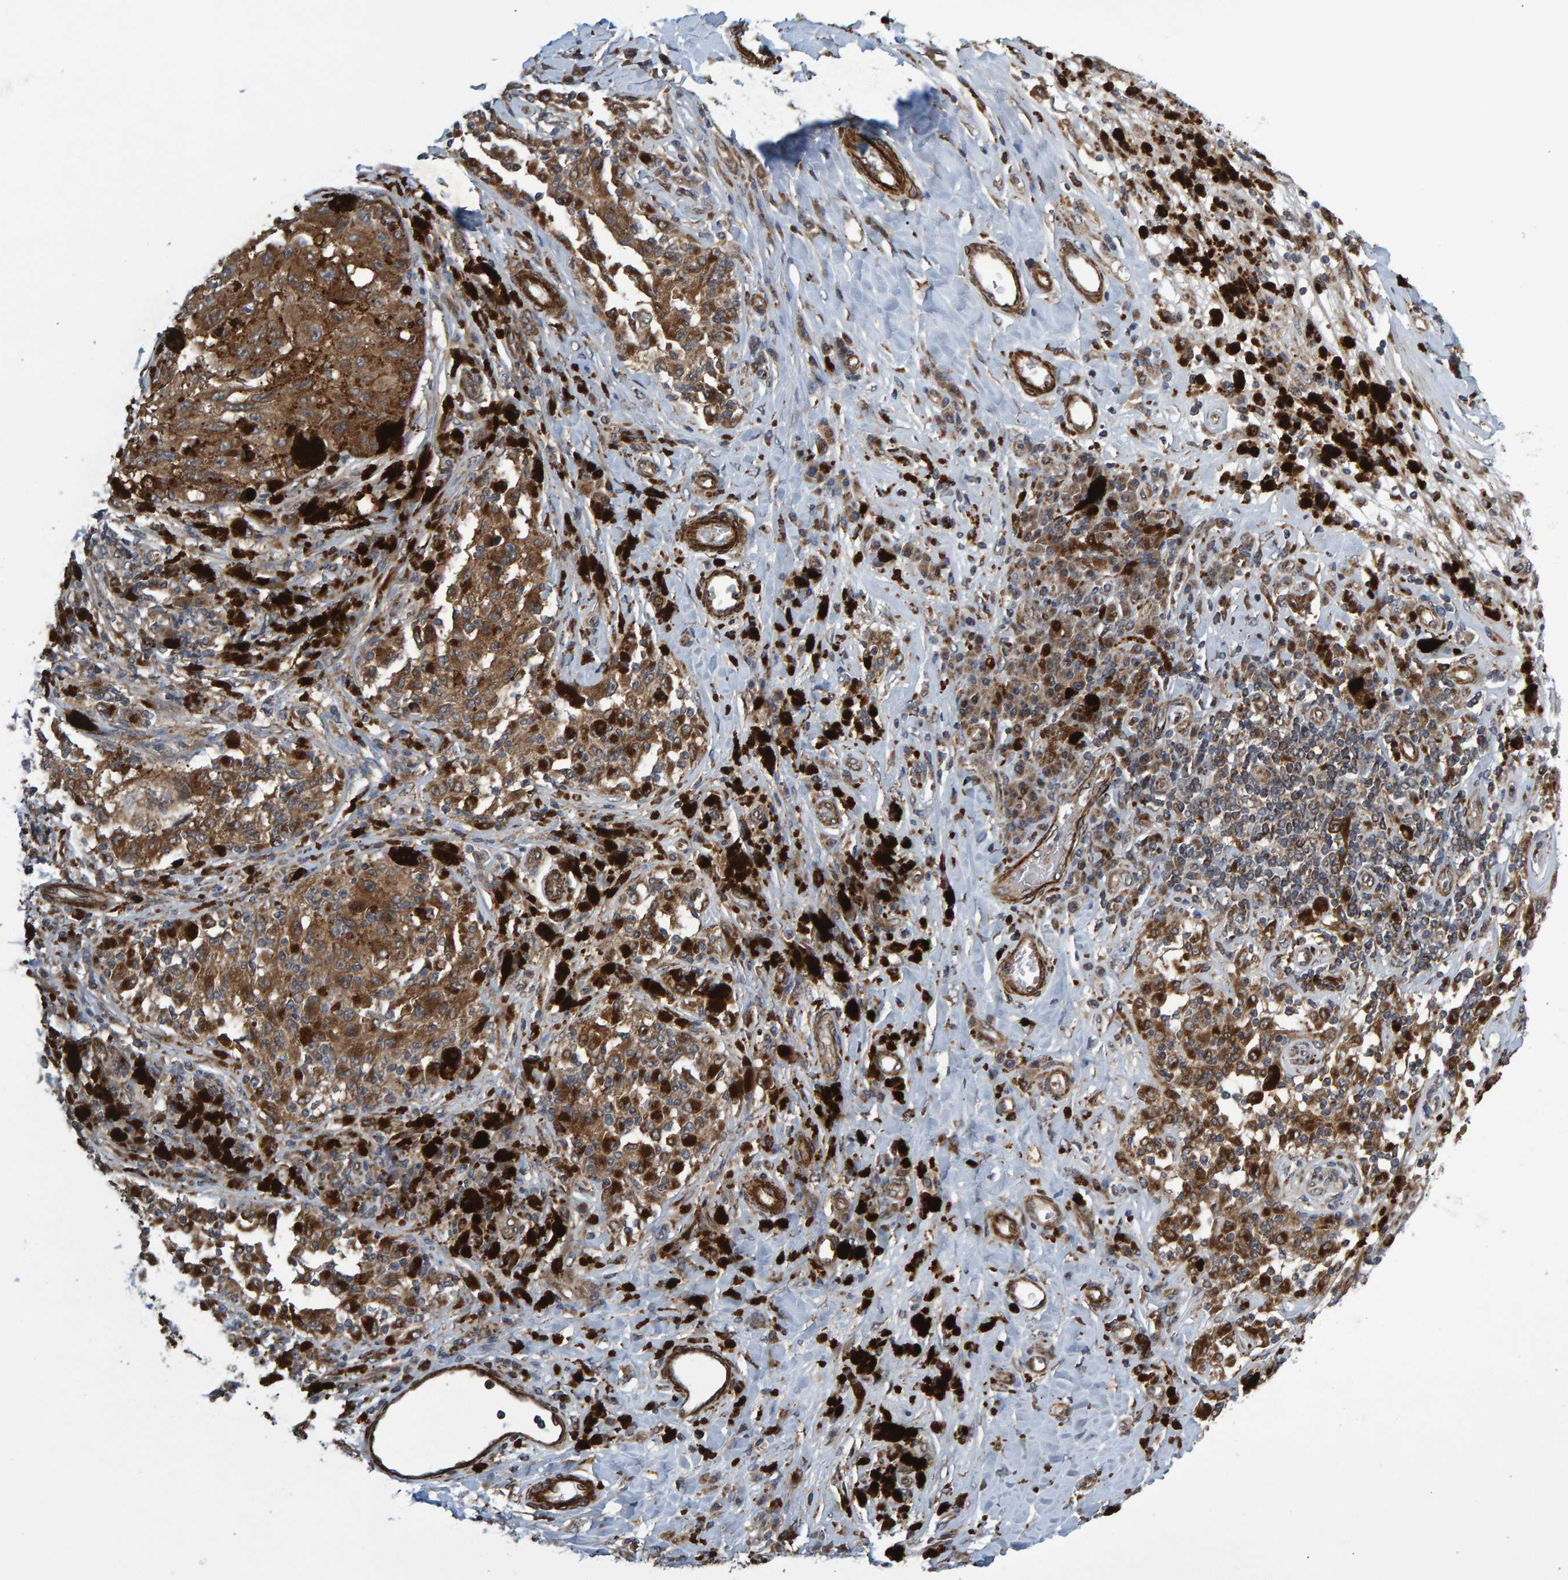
{"staining": {"intensity": "moderate", "quantity": ">75%", "location": "cytoplasmic/membranous"}, "tissue": "melanoma", "cell_type": "Tumor cells", "image_type": "cancer", "snomed": [{"axis": "morphology", "description": "Malignant melanoma, NOS"}, {"axis": "topography", "description": "Skin"}], "caption": "Tumor cells show moderate cytoplasmic/membranous positivity in approximately >75% of cells in melanoma.", "gene": "ATP6V1H", "patient": {"sex": "female", "age": 73}}